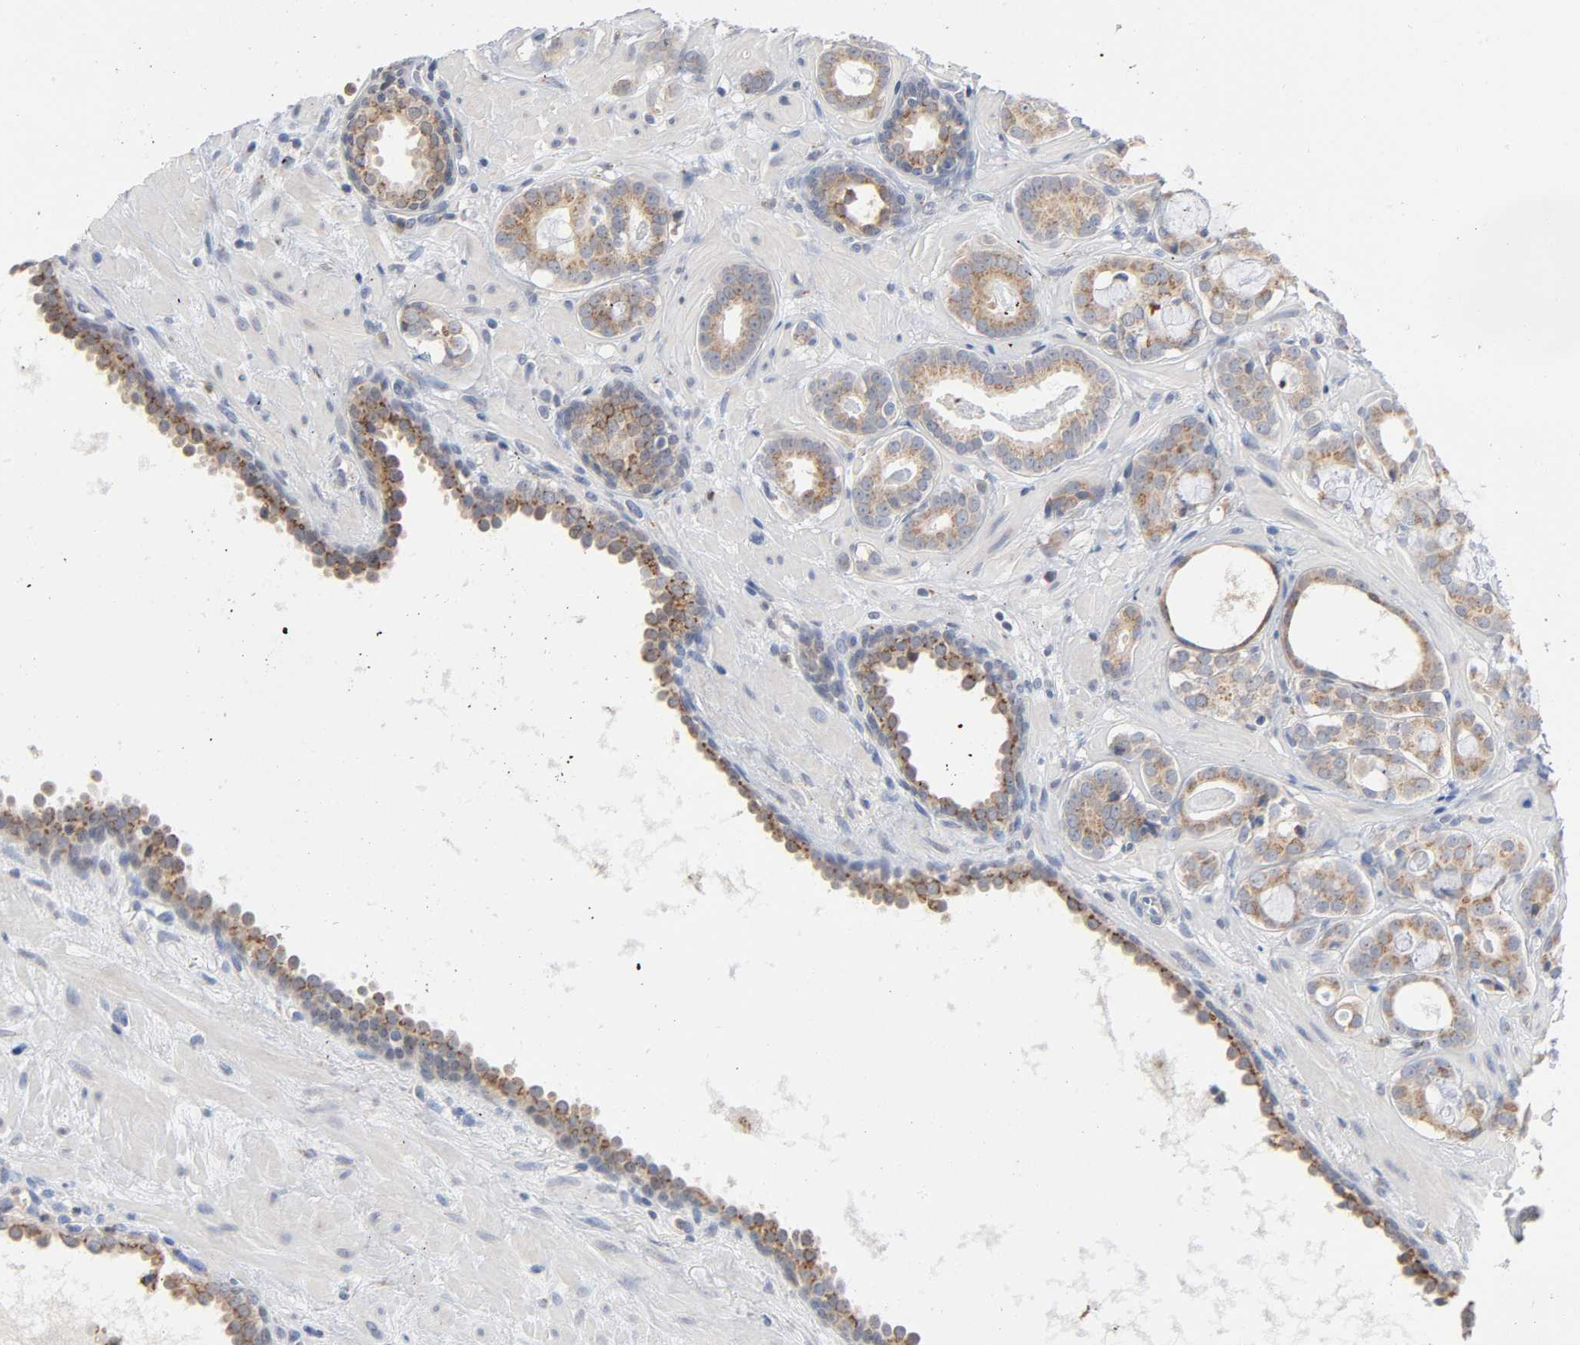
{"staining": {"intensity": "moderate", "quantity": ">75%", "location": "cytoplasmic/membranous"}, "tissue": "prostate cancer", "cell_type": "Tumor cells", "image_type": "cancer", "snomed": [{"axis": "morphology", "description": "Adenocarcinoma, Low grade"}, {"axis": "topography", "description": "Prostate"}], "caption": "Tumor cells show medium levels of moderate cytoplasmic/membranous positivity in about >75% of cells in prostate cancer (low-grade adenocarcinoma).", "gene": "AK7", "patient": {"sex": "male", "age": 57}}